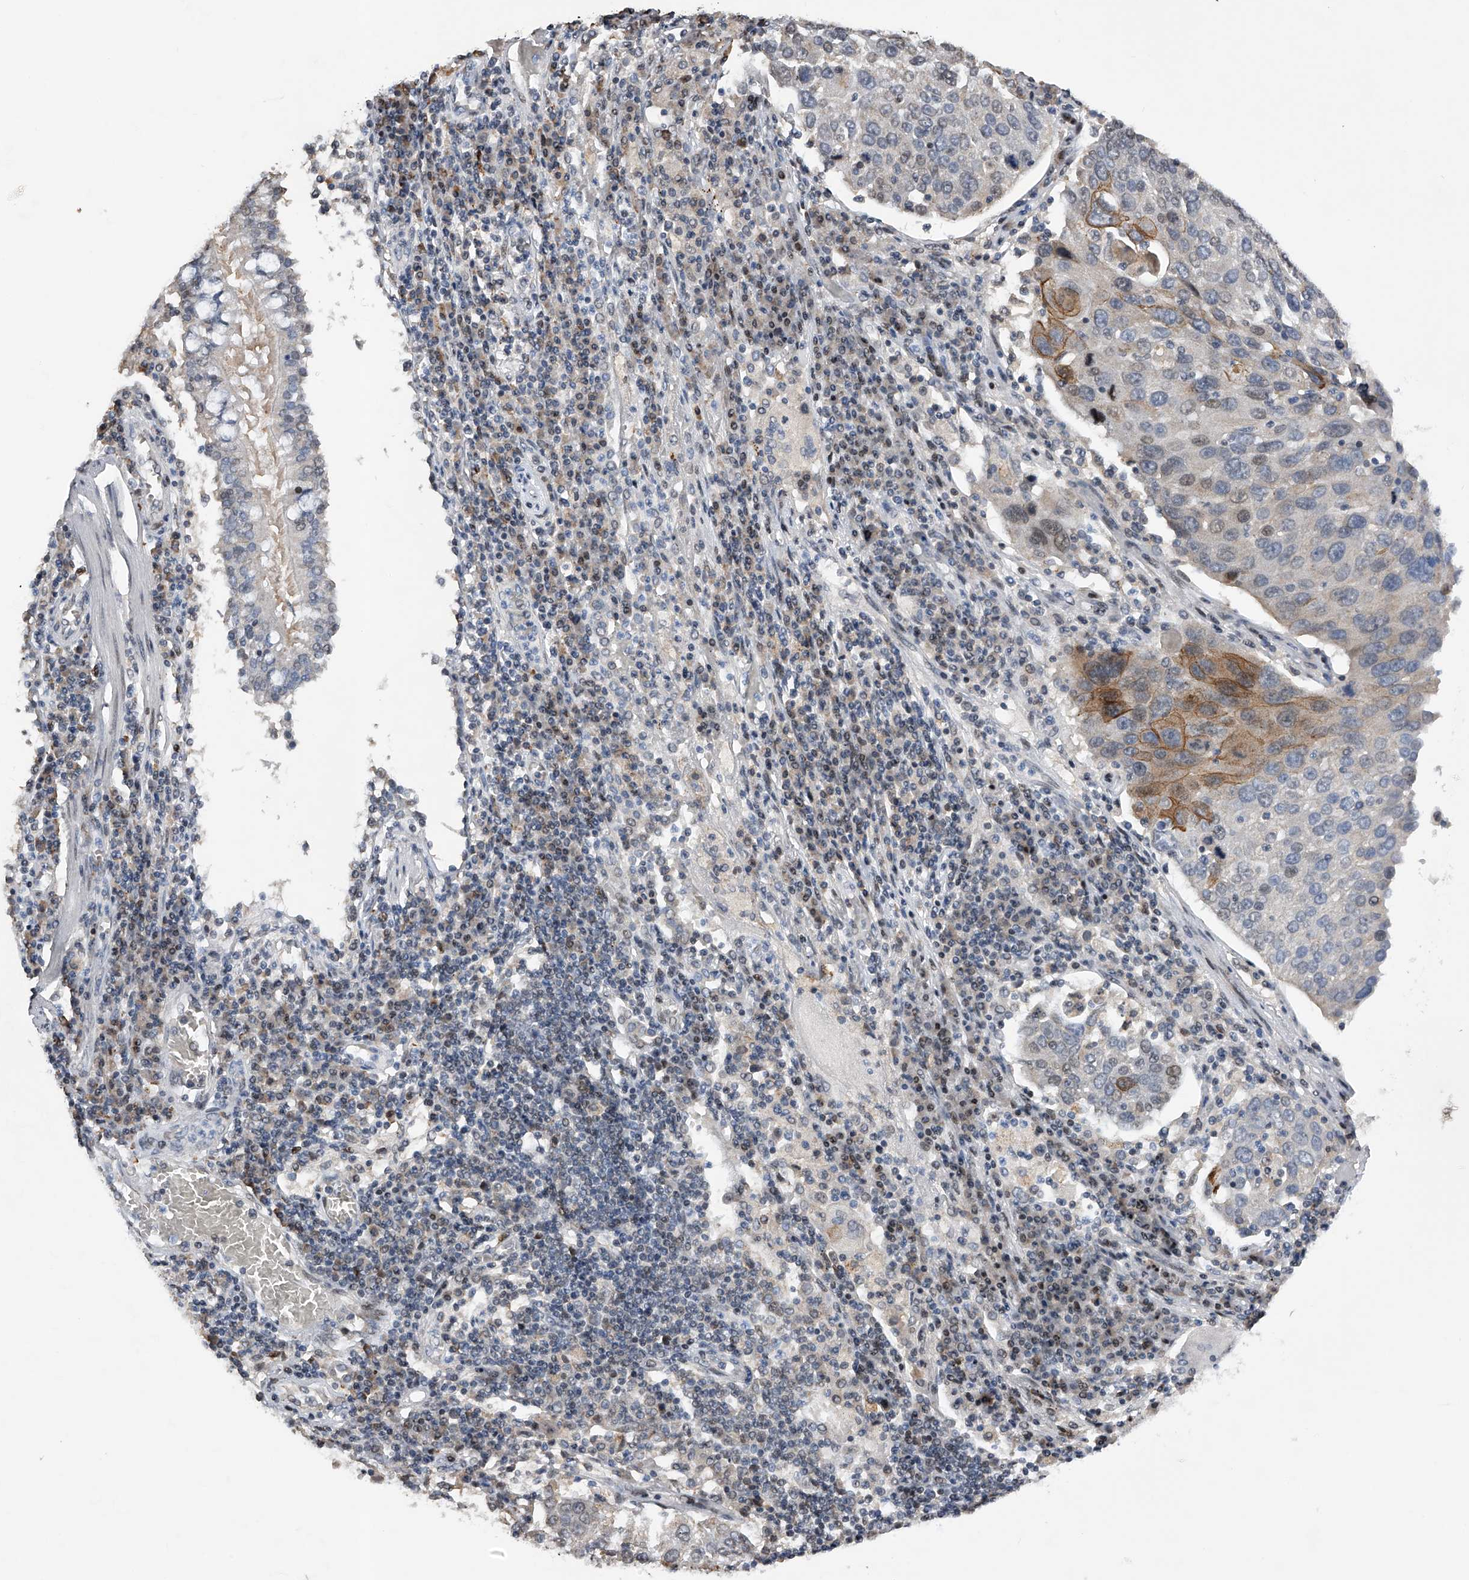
{"staining": {"intensity": "negative", "quantity": "none", "location": "none"}, "tissue": "lung cancer", "cell_type": "Tumor cells", "image_type": "cancer", "snomed": [{"axis": "morphology", "description": "Squamous cell carcinoma, NOS"}, {"axis": "topography", "description": "Lung"}], "caption": "This is a micrograph of immunohistochemistry staining of lung cancer, which shows no staining in tumor cells.", "gene": "RWDD2A", "patient": {"sex": "male", "age": 65}}